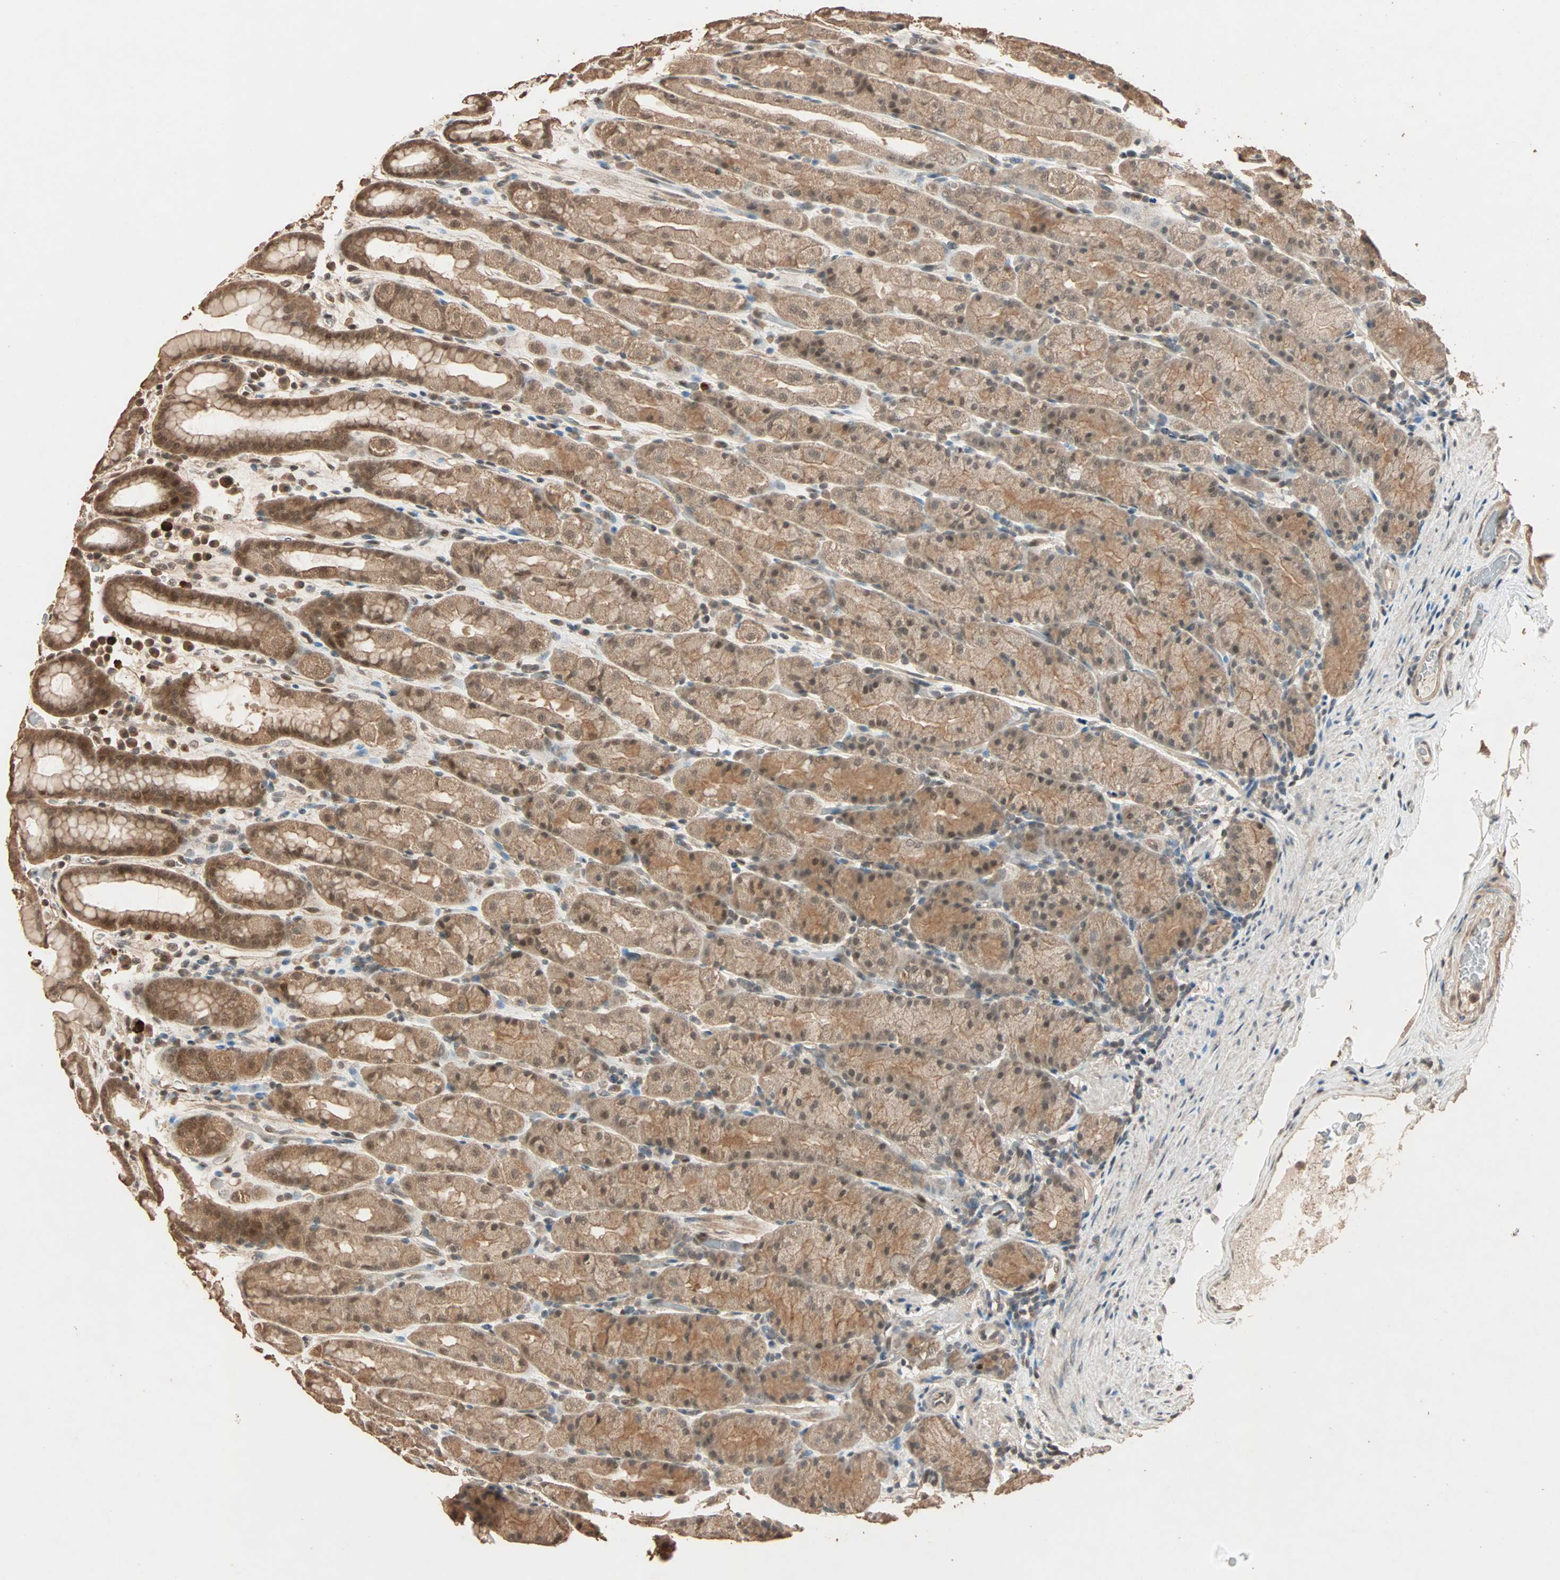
{"staining": {"intensity": "moderate", "quantity": ">75%", "location": "cytoplasmic/membranous,nuclear"}, "tissue": "stomach", "cell_type": "Glandular cells", "image_type": "normal", "snomed": [{"axis": "morphology", "description": "Normal tissue, NOS"}, {"axis": "topography", "description": "Stomach, upper"}], "caption": "Brown immunohistochemical staining in unremarkable human stomach demonstrates moderate cytoplasmic/membranous,nuclear expression in approximately >75% of glandular cells. The staining was performed using DAB (3,3'-diaminobenzidine) to visualize the protein expression in brown, while the nuclei were stained in blue with hematoxylin (Magnification: 20x).", "gene": "ZBTB33", "patient": {"sex": "male", "age": 68}}